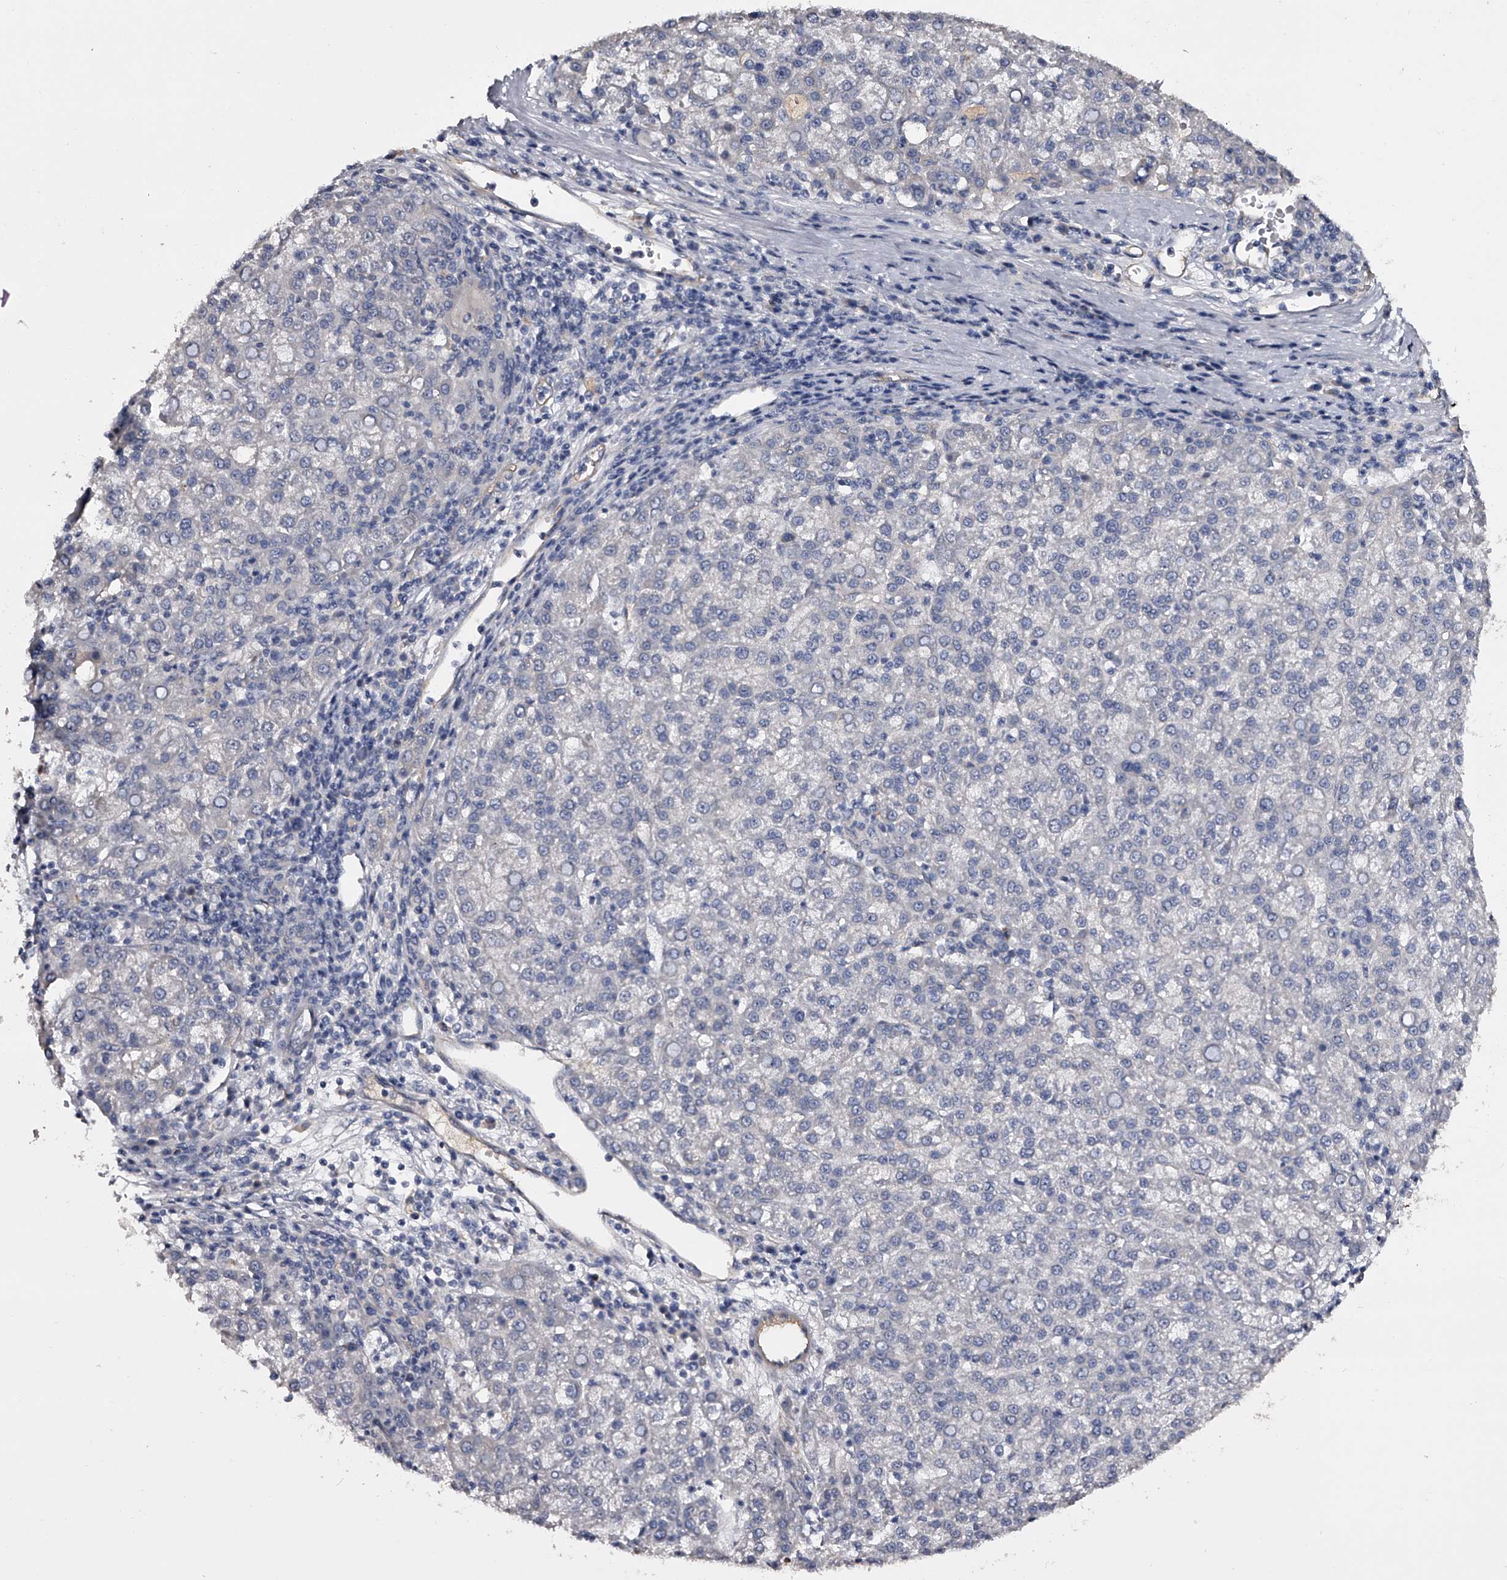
{"staining": {"intensity": "negative", "quantity": "none", "location": "none"}, "tissue": "liver cancer", "cell_type": "Tumor cells", "image_type": "cancer", "snomed": [{"axis": "morphology", "description": "Carcinoma, Hepatocellular, NOS"}, {"axis": "topography", "description": "Liver"}], "caption": "Photomicrograph shows no significant protein positivity in tumor cells of liver cancer (hepatocellular carcinoma).", "gene": "MDN1", "patient": {"sex": "female", "age": 58}}